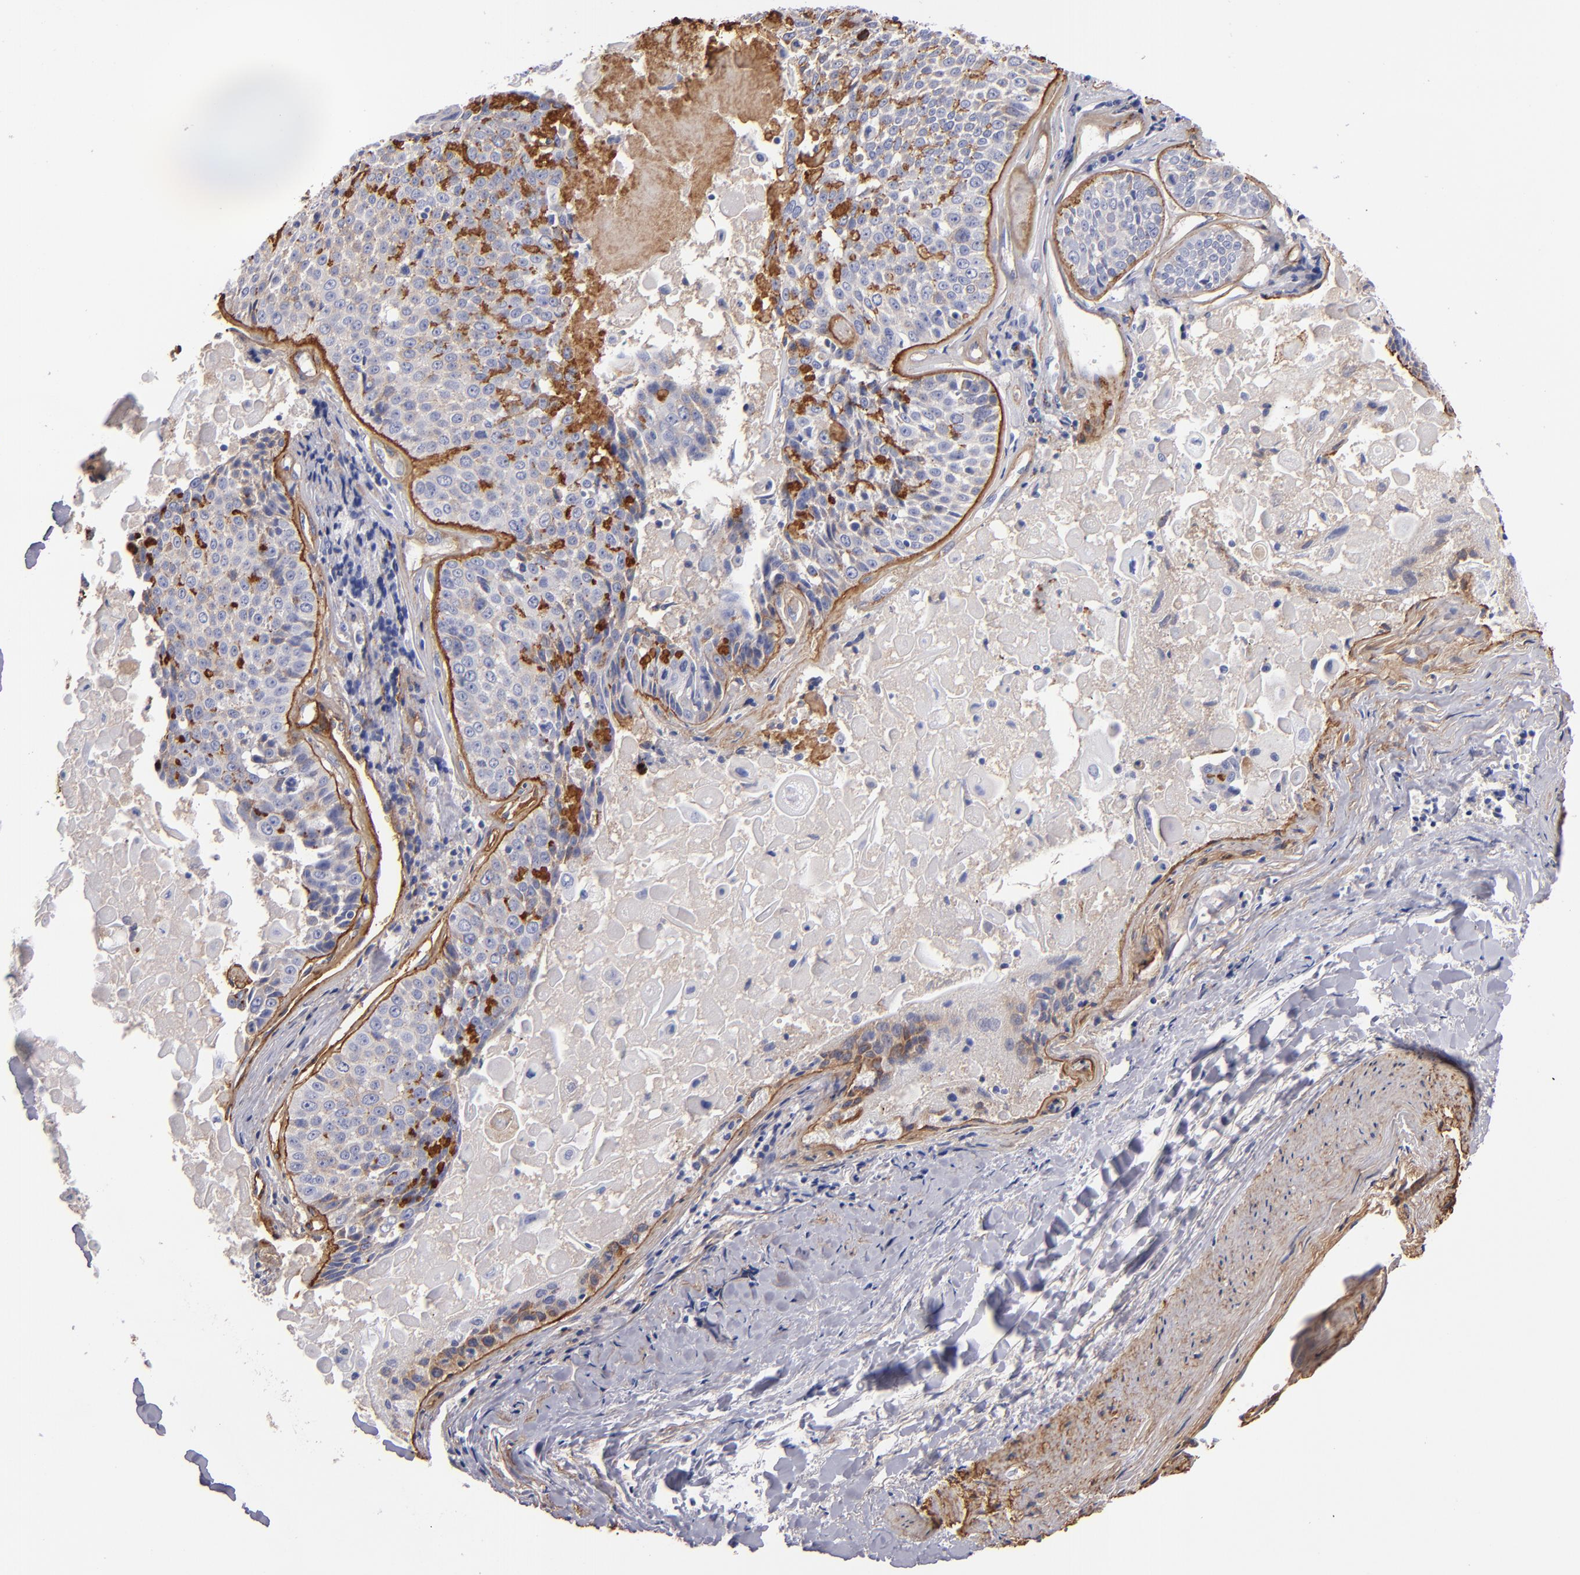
{"staining": {"intensity": "weak", "quantity": "25%-75%", "location": "cytoplasmic/membranous"}, "tissue": "lung cancer", "cell_type": "Tumor cells", "image_type": "cancer", "snomed": [{"axis": "morphology", "description": "Adenocarcinoma, NOS"}, {"axis": "topography", "description": "Lung"}], "caption": "A micrograph of lung cancer (adenocarcinoma) stained for a protein exhibits weak cytoplasmic/membranous brown staining in tumor cells.", "gene": "LAMC1", "patient": {"sex": "male", "age": 60}}